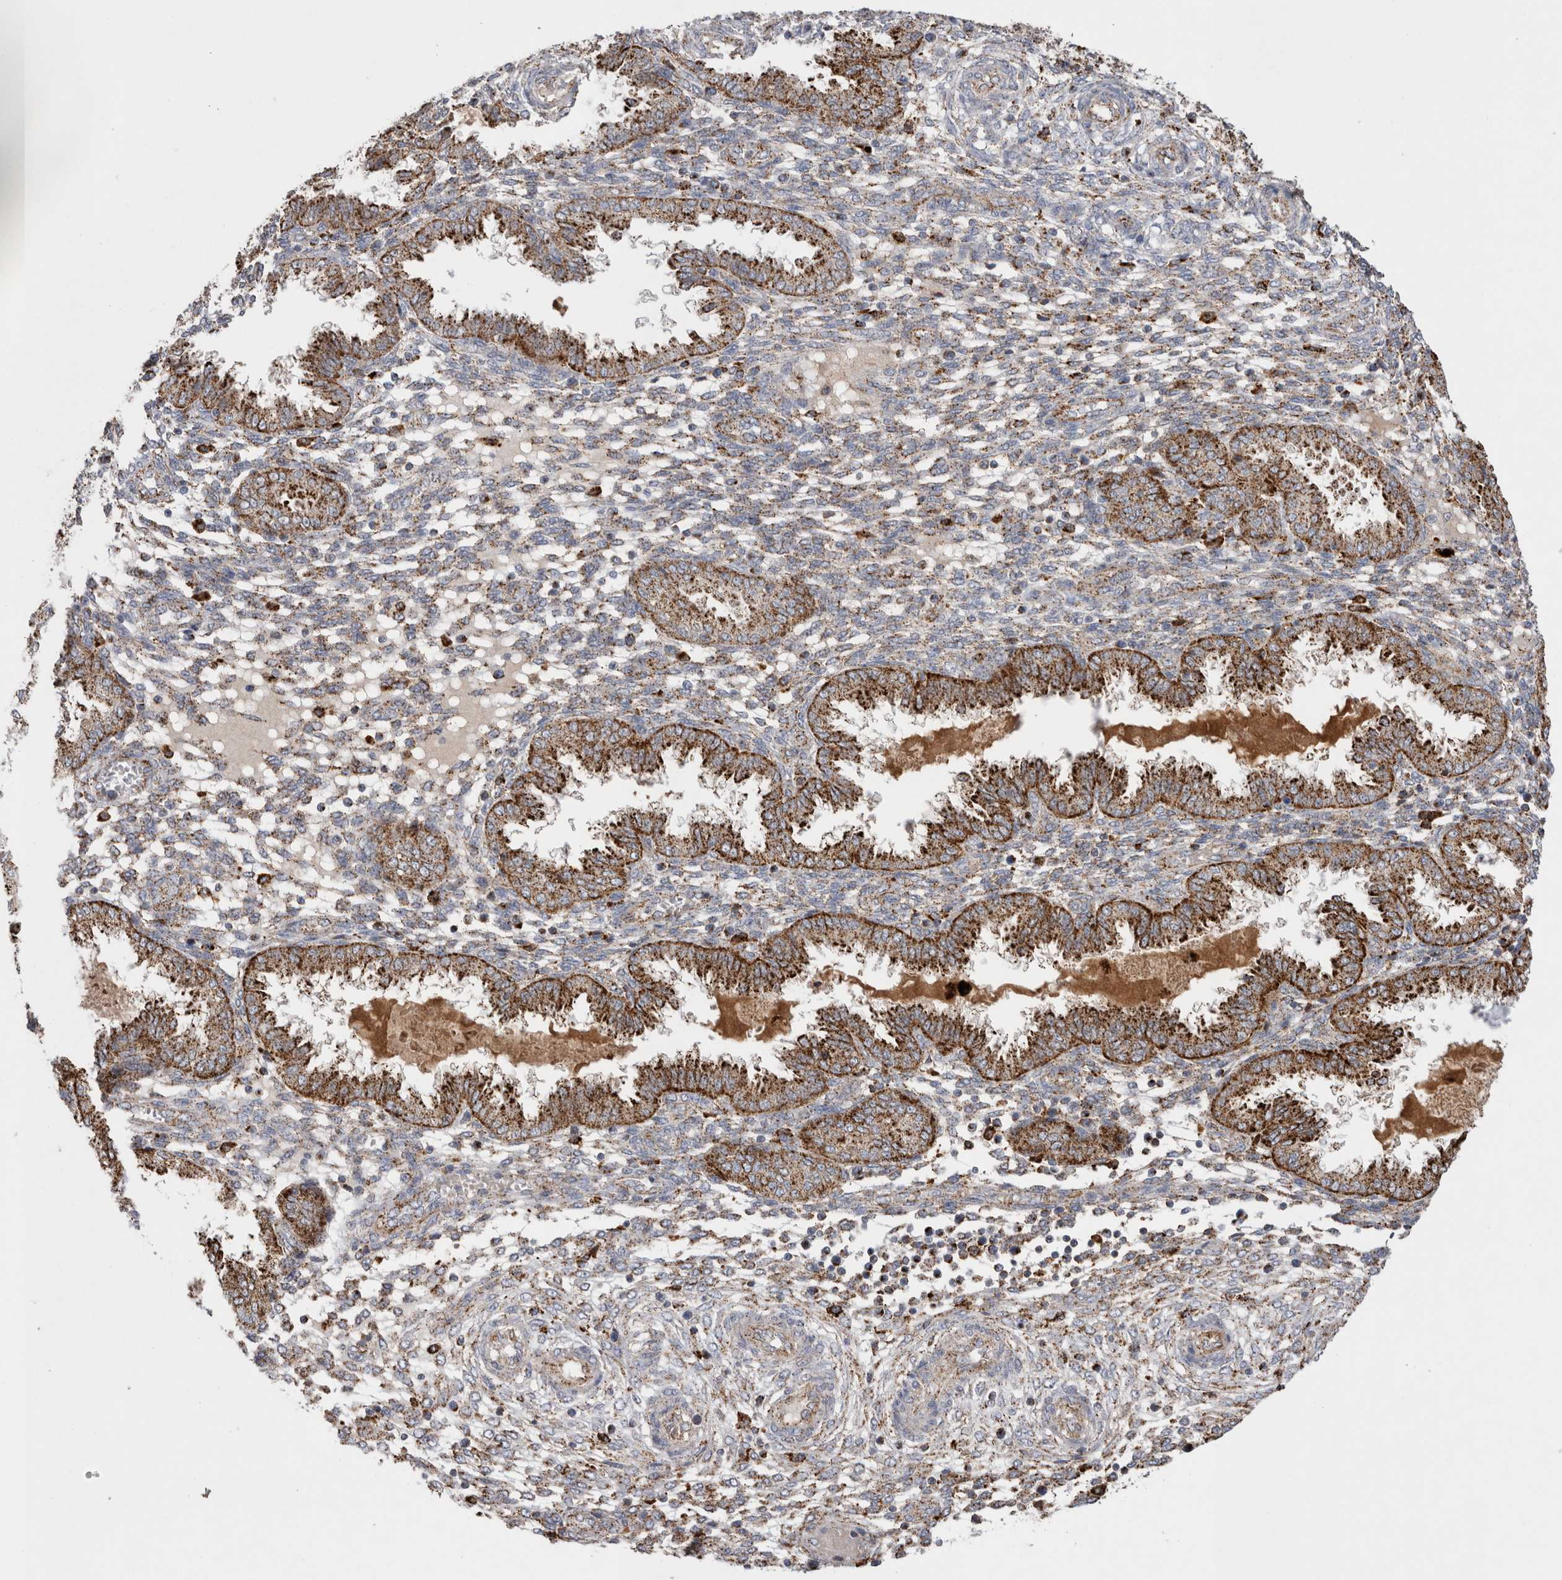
{"staining": {"intensity": "moderate", "quantity": "25%-75%", "location": "cytoplasmic/membranous"}, "tissue": "endometrium", "cell_type": "Cells in endometrial stroma", "image_type": "normal", "snomed": [{"axis": "morphology", "description": "Normal tissue, NOS"}, {"axis": "topography", "description": "Endometrium"}], "caption": "A histopathology image of human endometrium stained for a protein displays moderate cytoplasmic/membranous brown staining in cells in endometrial stroma.", "gene": "CTSA", "patient": {"sex": "female", "age": 33}}